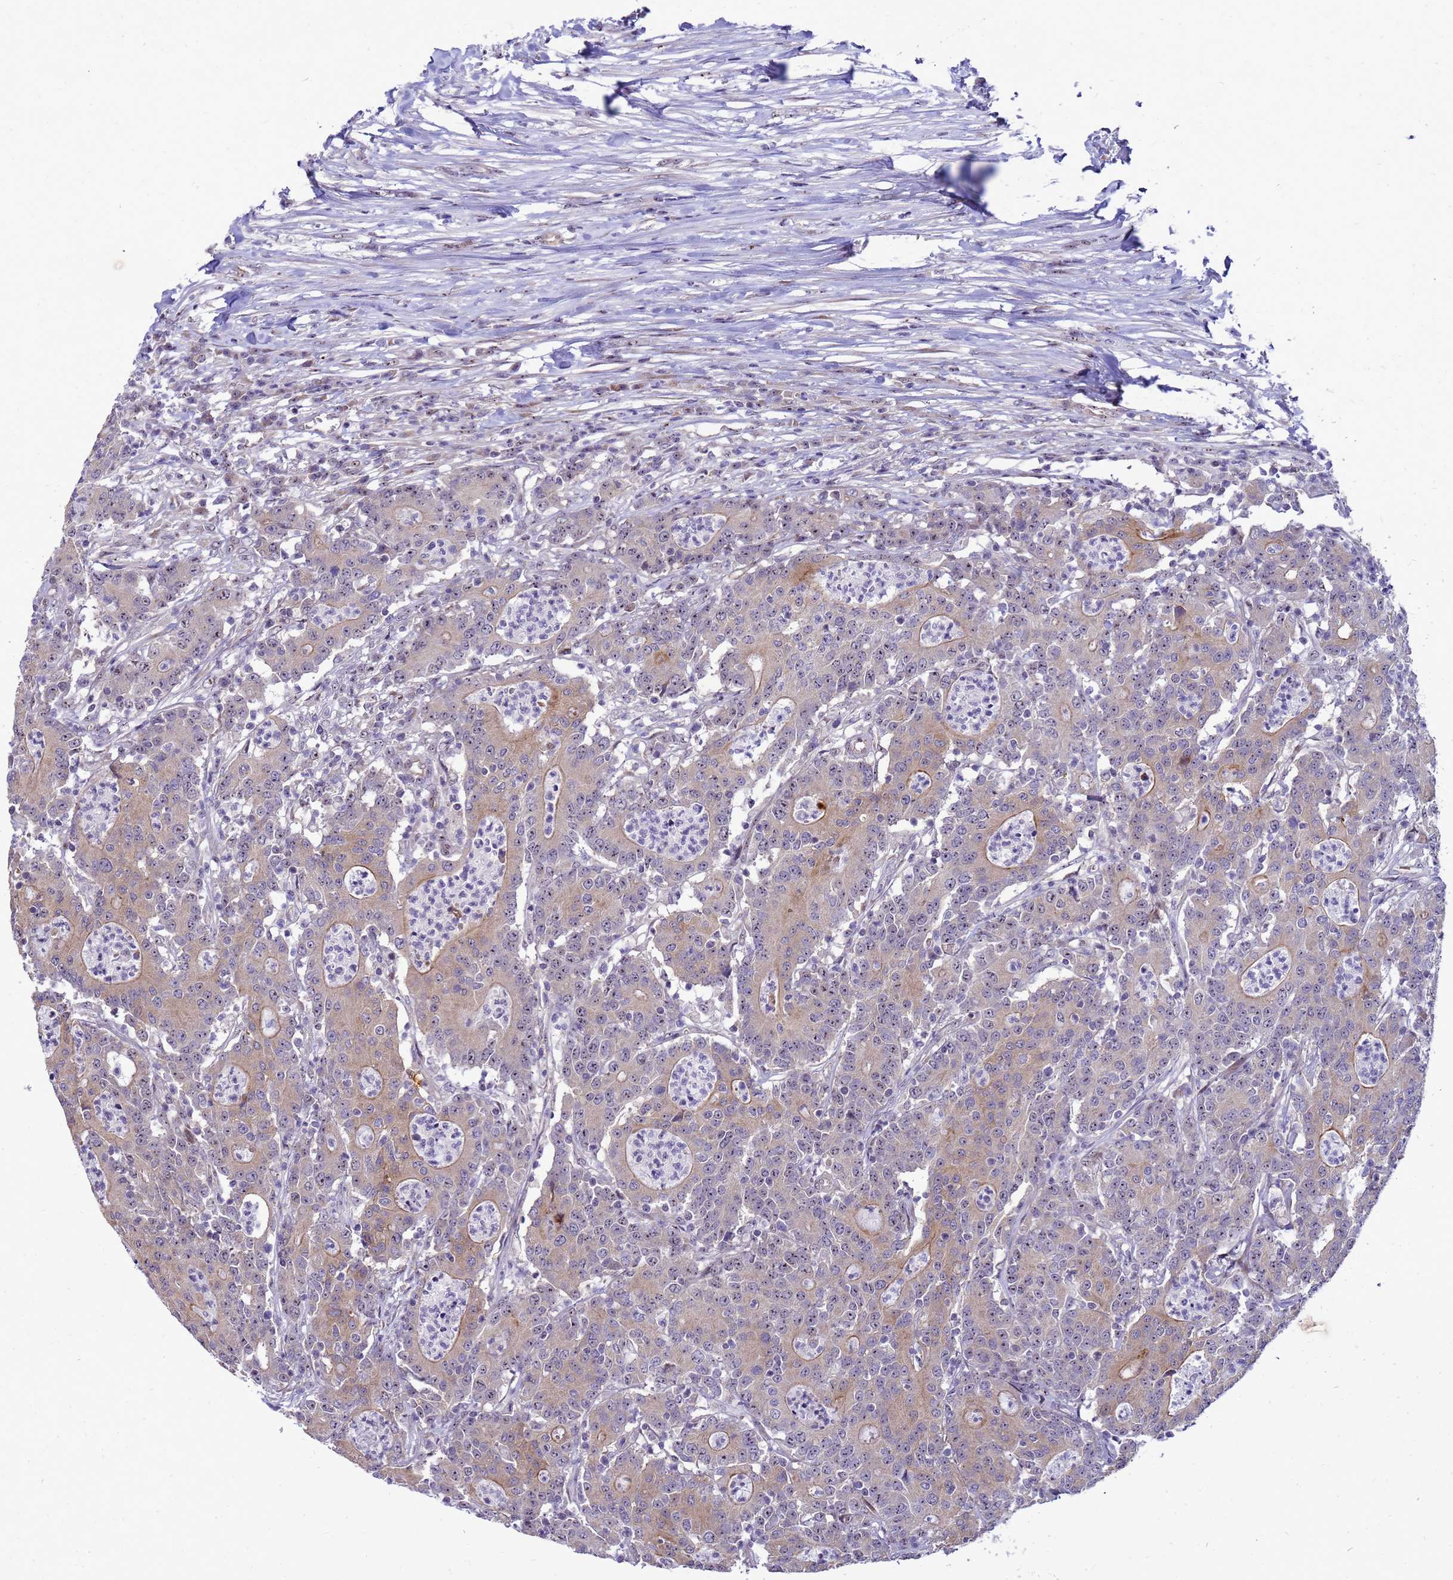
{"staining": {"intensity": "moderate", "quantity": "25%-75%", "location": "cytoplasmic/membranous"}, "tissue": "colorectal cancer", "cell_type": "Tumor cells", "image_type": "cancer", "snomed": [{"axis": "morphology", "description": "Adenocarcinoma, NOS"}, {"axis": "topography", "description": "Colon"}], "caption": "Protein analysis of colorectal cancer (adenocarcinoma) tissue reveals moderate cytoplasmic/membranous positivity in approximately 25%-75% of tumor cells. (DAB (3,3'-diaminobenzidine) = brown stain, brightfield microscopy at high magnification).", "gene": "RSPO1", "patient": {"sex": "male", "age": 83}}